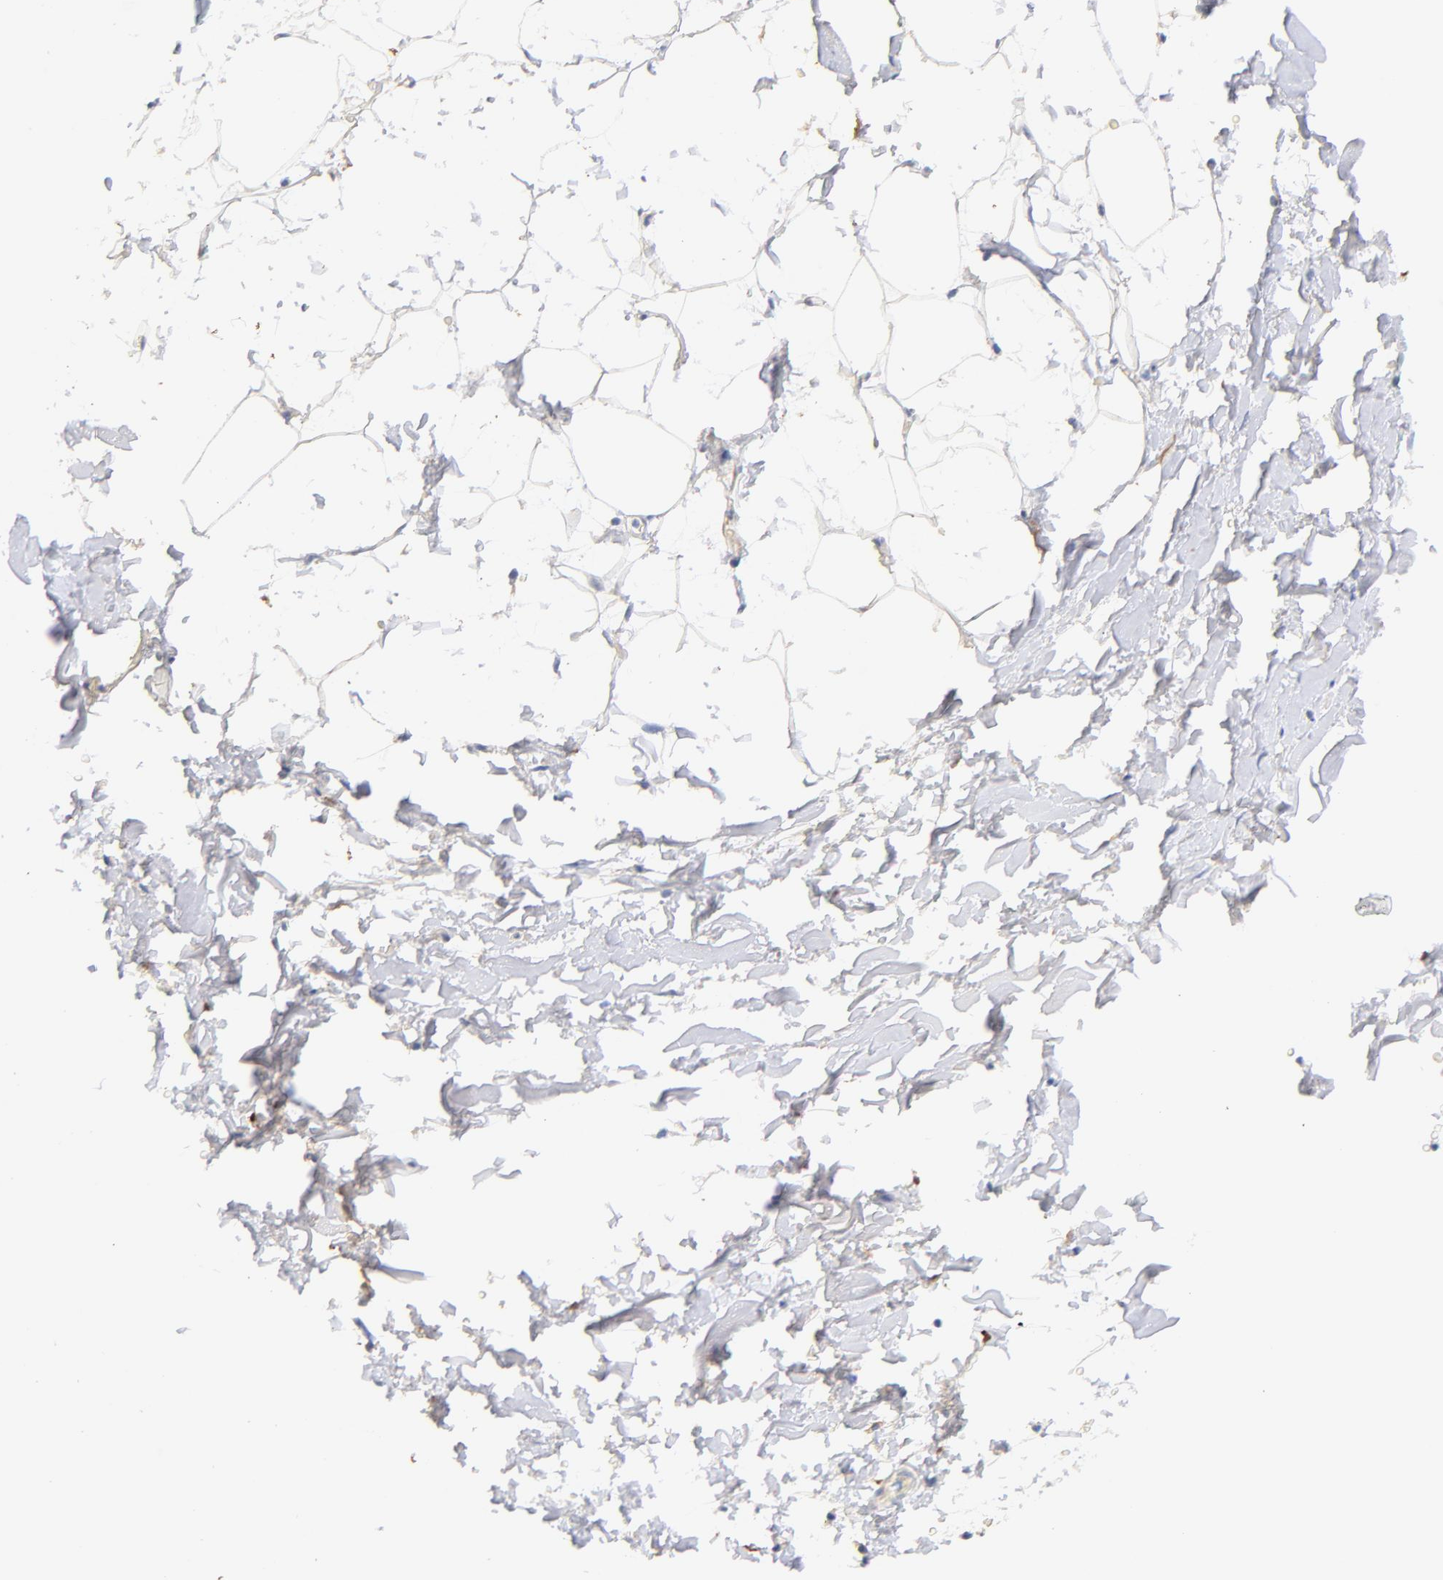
{"staining": {"intensity": "negative", "quantity": "none", "location": "none"}, "tissue": "adipose tissue", "cell_type": "Adipocytes", "image_type": "normal", "snomed": [{"axis": "morphology", "description": "Normal tissue, NOS"}, {"axis": "topography", "description": "Soft tissue"}], "caption": "Adipose tissue stained for a protein using immunohistochemistry (IHC) exhibits no positivity adipocytes.", "gene": "IGLV7", "patient": {"sex": "male", "age": 72}}